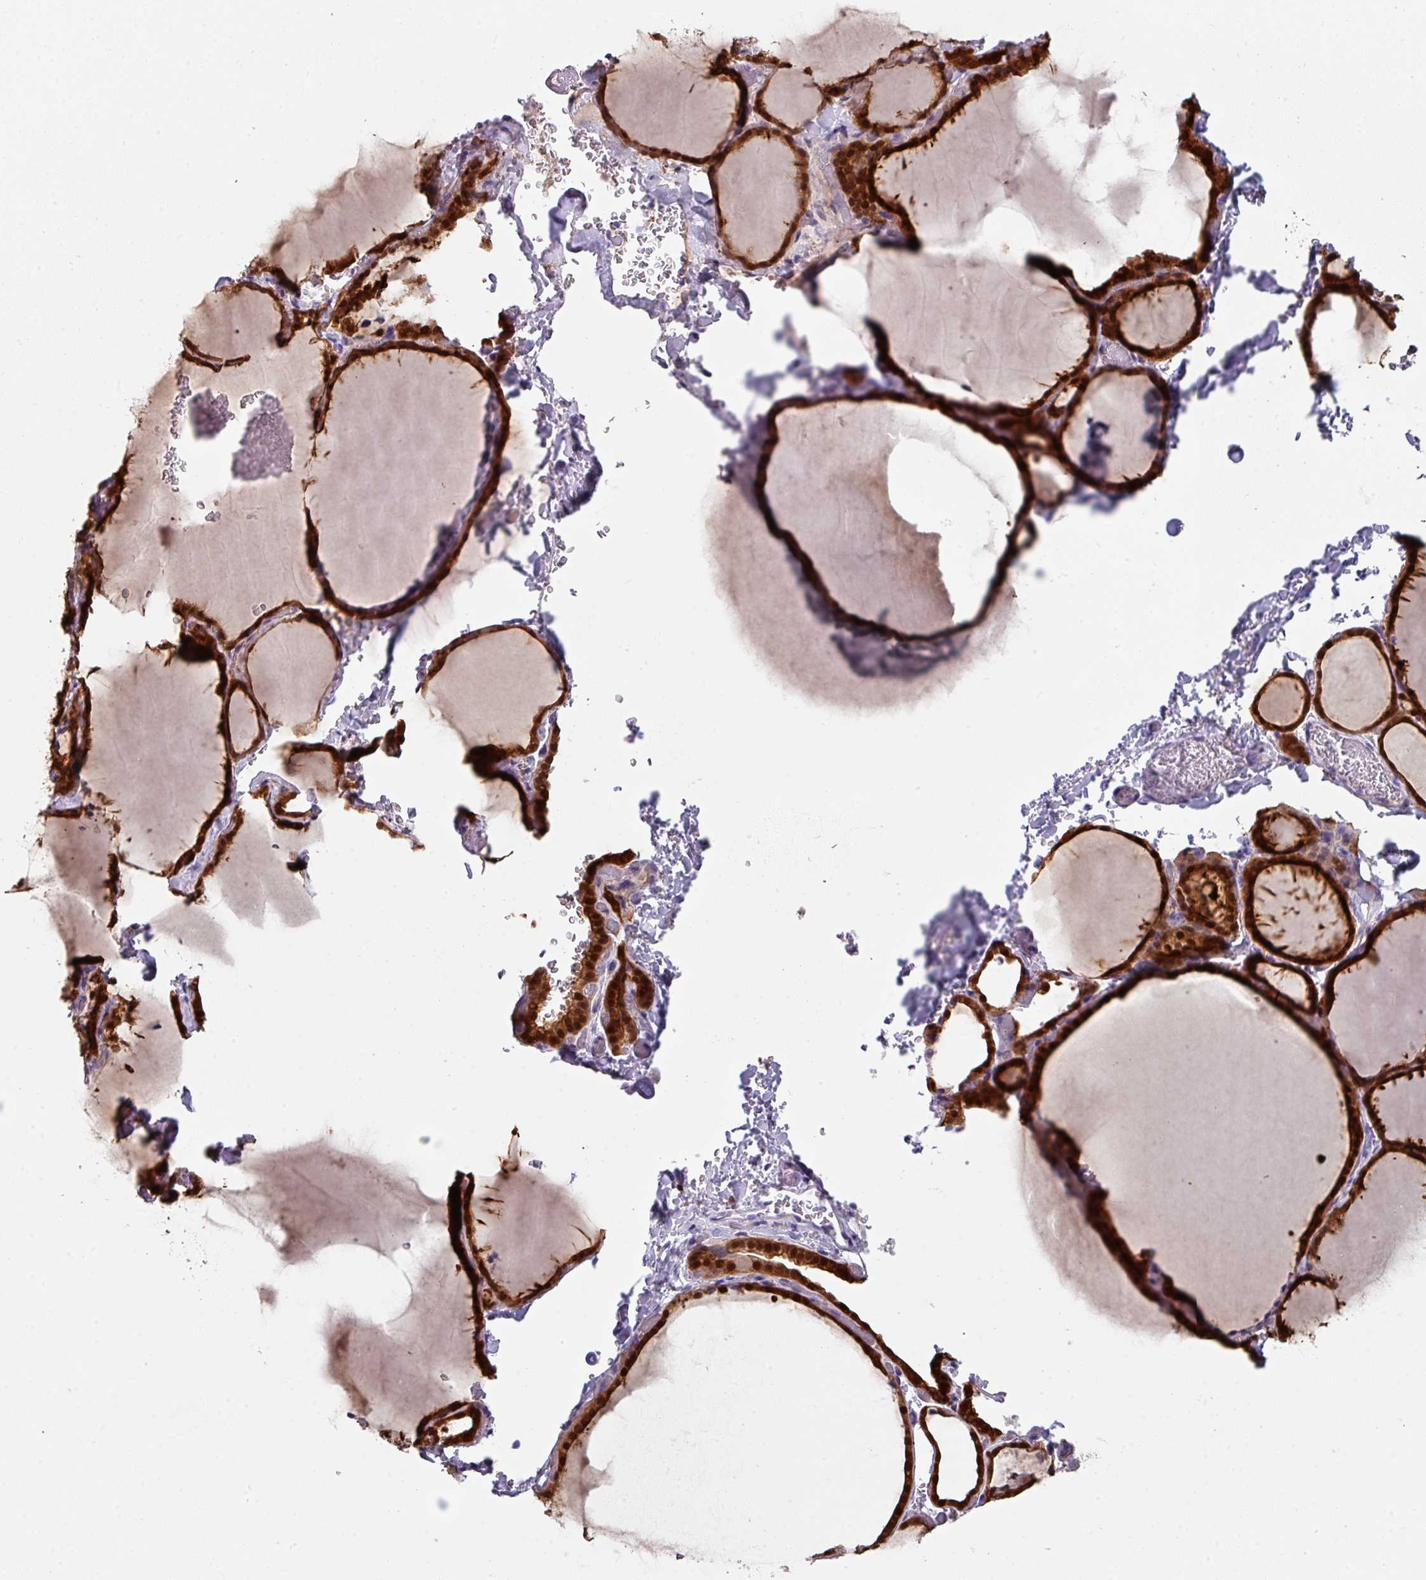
{"staining": {"intensity": "strong", "quantity": ">75%", "location": "cytoplasmic/membranous,nuclear"}, "tissue": "thyroid gland", "cell_type": "Glandular cells", "image_type": "normal", "snomed": [{"axis": "morphology", "description": "Normal tissue, NOS"}, {"axis": "topography", "description": "Thyroid gland"}], "caption": "An image of human thyroid gland stained for a protein reveals strong cytoplasmic/membranous,nuclear brown staining in glandular cells.", "gene": "DEFB115", "patient": {"sex": "female", "age": 22}}